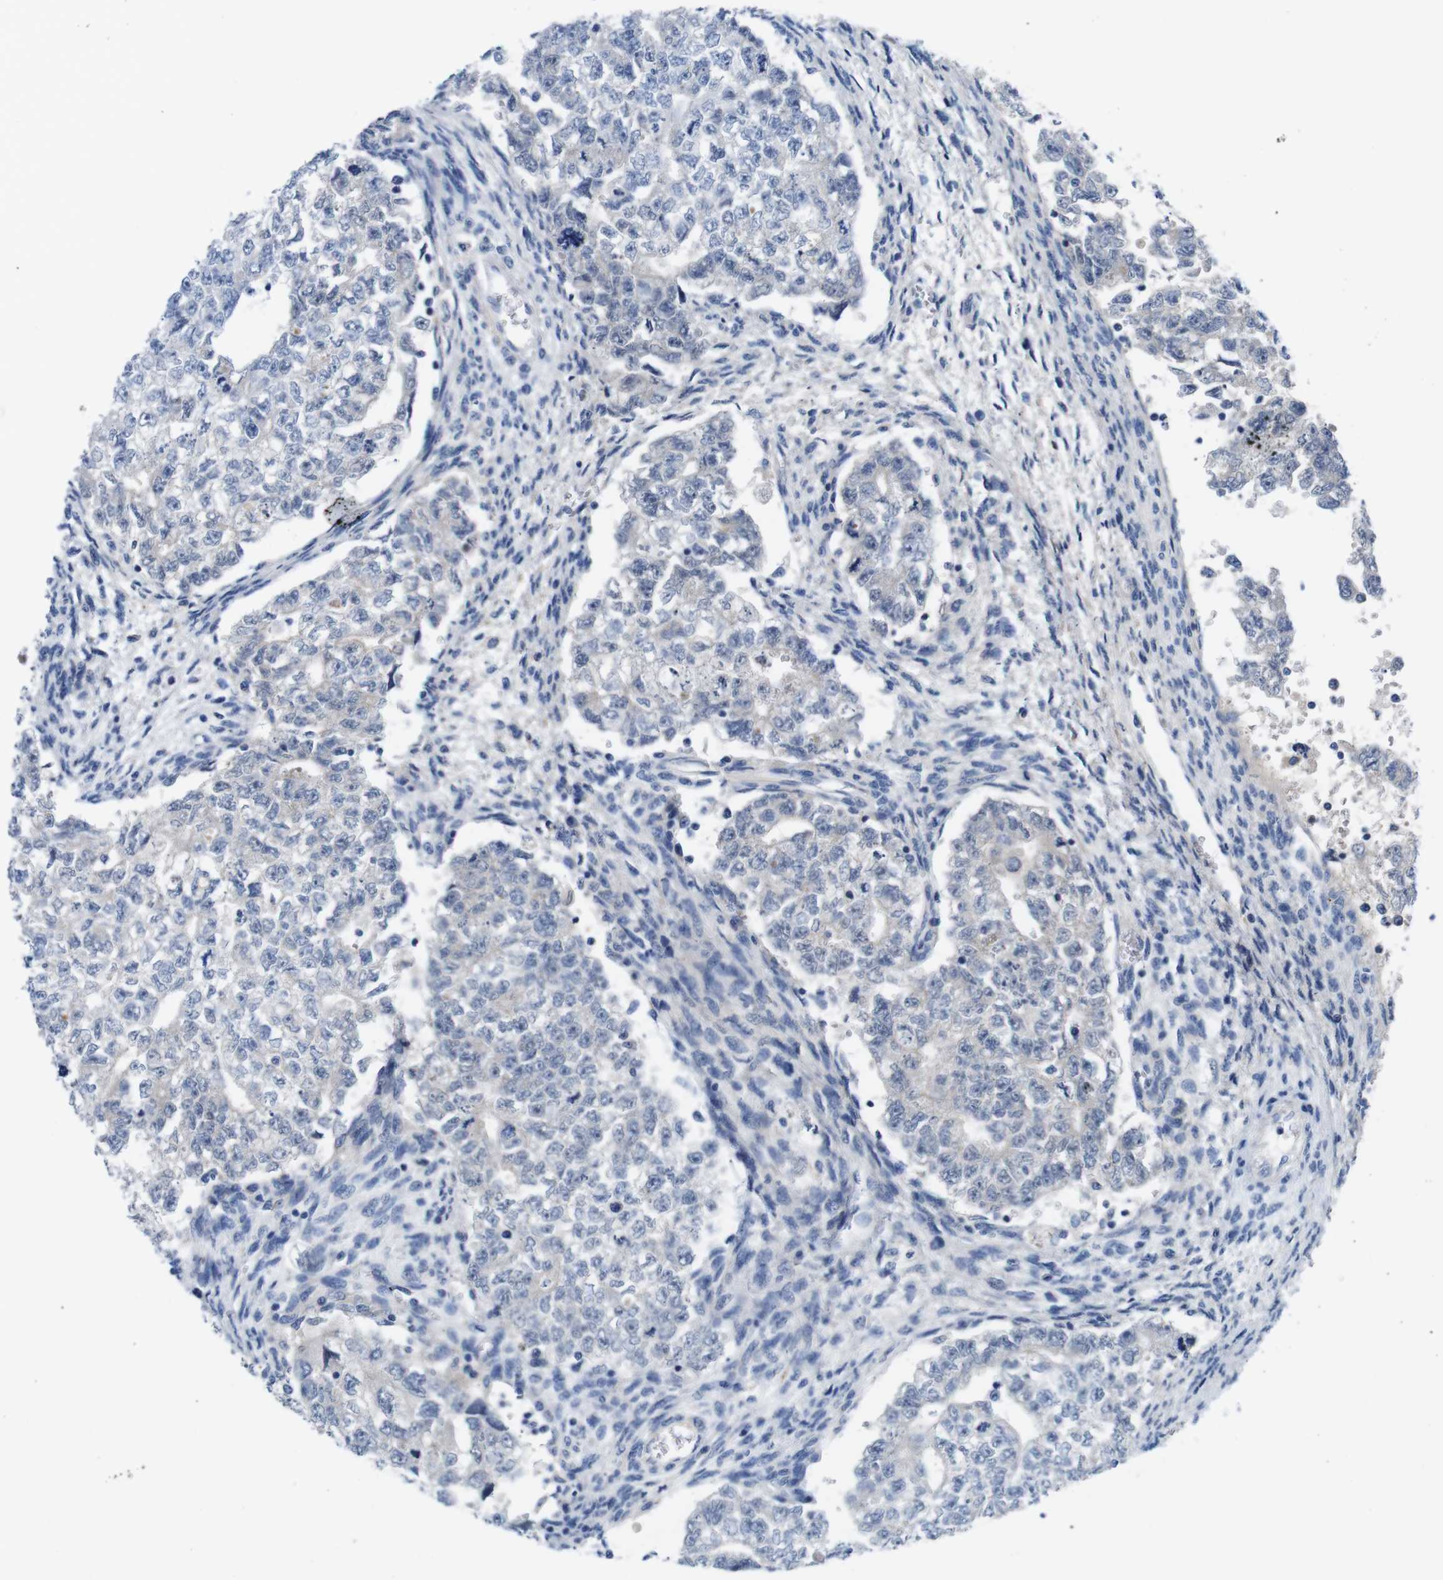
{"staining": {"intensity": "negative", "quantity": "none", "location": "none"}, "tissue": "testis cancer", "cell_type": "Tumor cells", "image_type": "cancer", "snomed": [{"axis": "morphology", "description": "Seminoma, NOS"}, {"axis": "morphology", "description": "Carcinoma, Embryonal, NOS"}, {"axis": "topography", "description": "Testis"}], "caption": "The histopathology image reveals no staining of tumor cells in testis cancer (embryonal carcinoma).", "gene": "C1RL", "patient": {"sex": "male", "age": 38}}